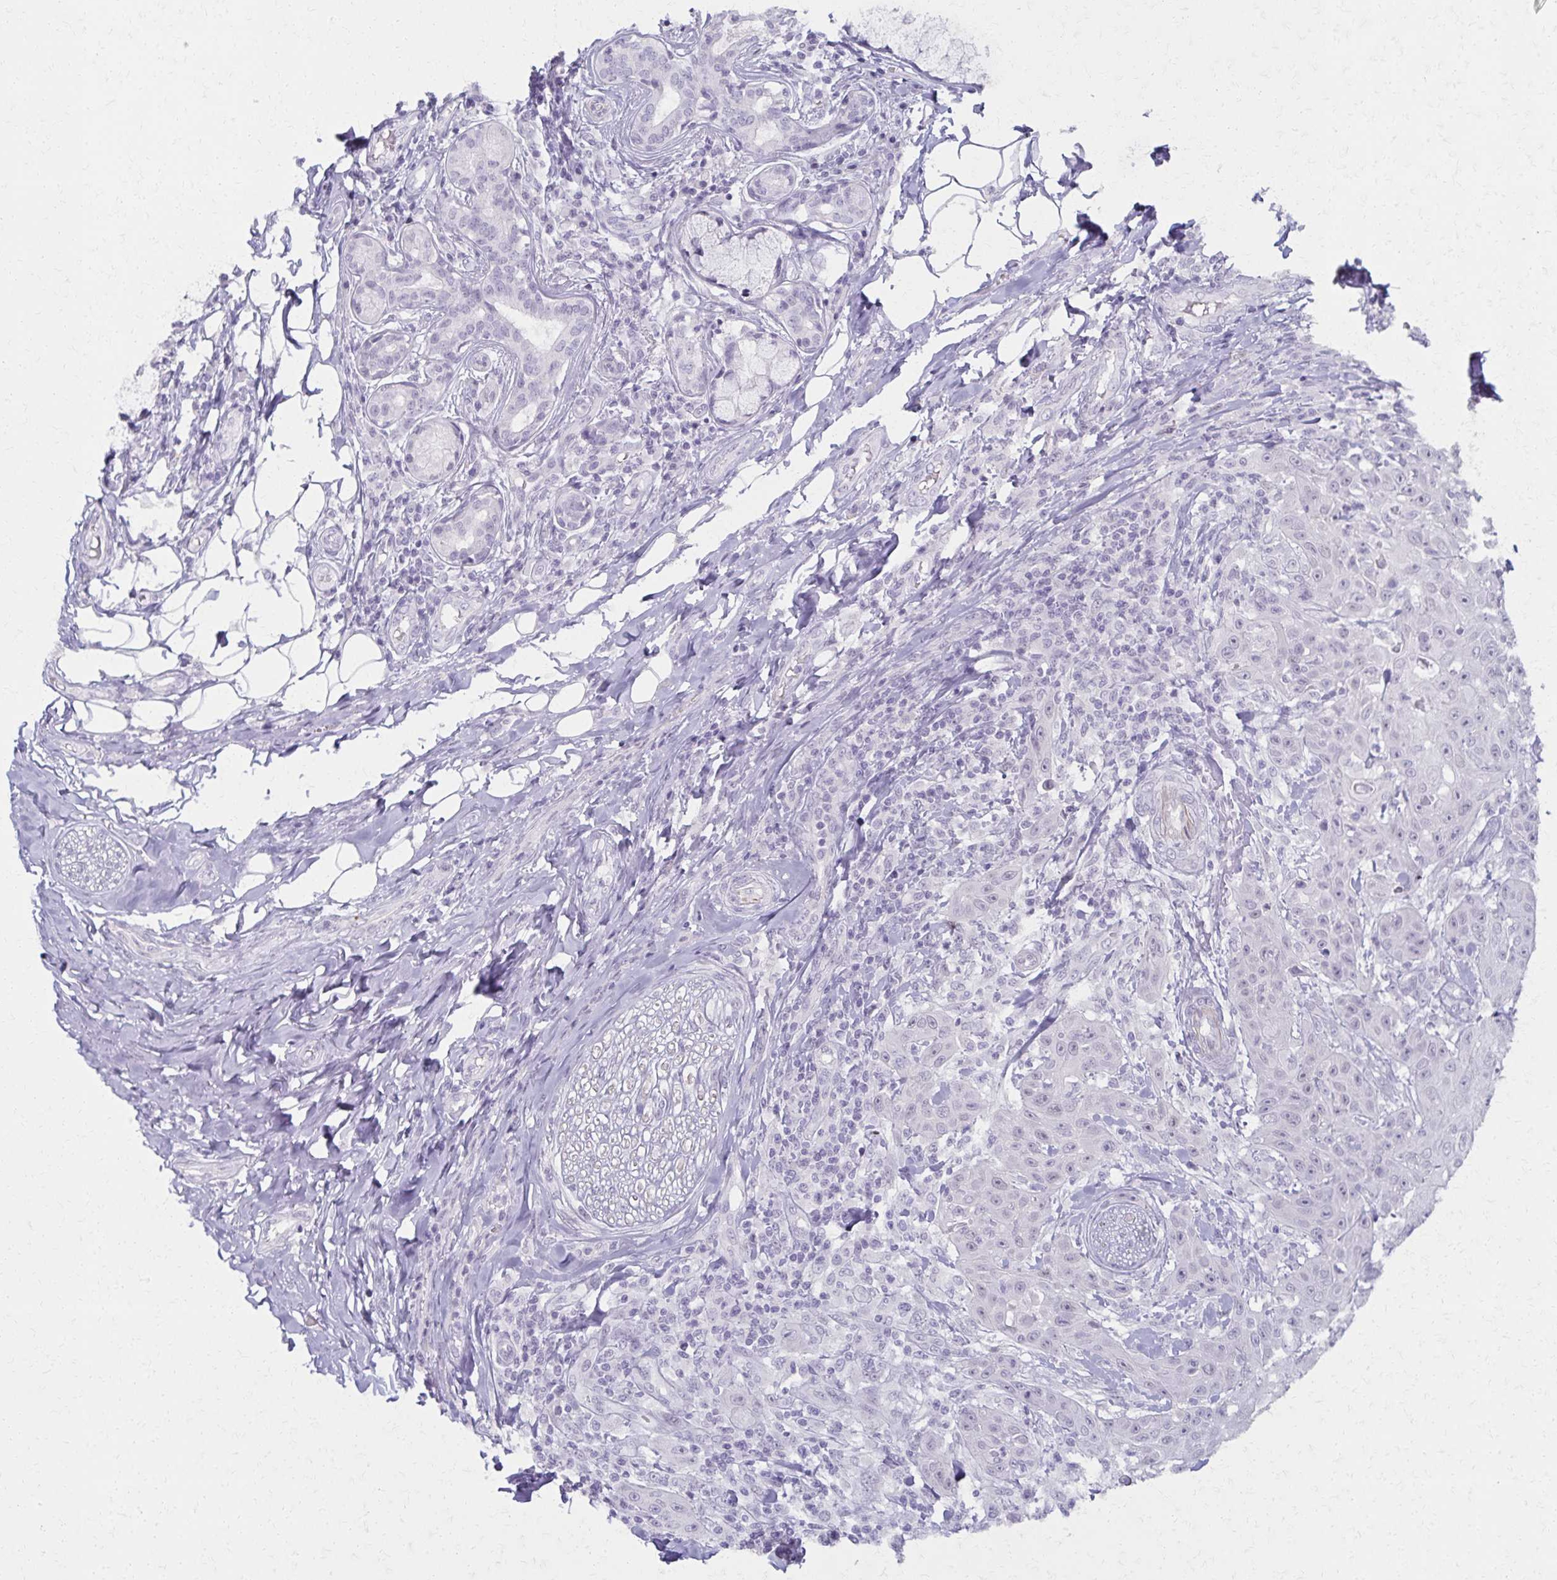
{"staining": {"intensity": "weak", "quantity": "<25%", "location": "nuclear"}, "tissue": "head and neck cancer", "cell_type": "Tumor cells", "image_type": "cancer", "snomed": [{"axis": "morphology", "description": "Normal tissue, NOS"}, {"axis": "morphology", "description": "Squamous cell carcinoma, NOS"}, {"axis": "topography", "description": "Oral tissue"}, {"axis": "topography", "description": "Head-Neck"}], "caption": "Tumor cells show no significant expression in head and neck cancer.", "gene": "MORC4", "patient": {"sex": "female", "age": 55}}